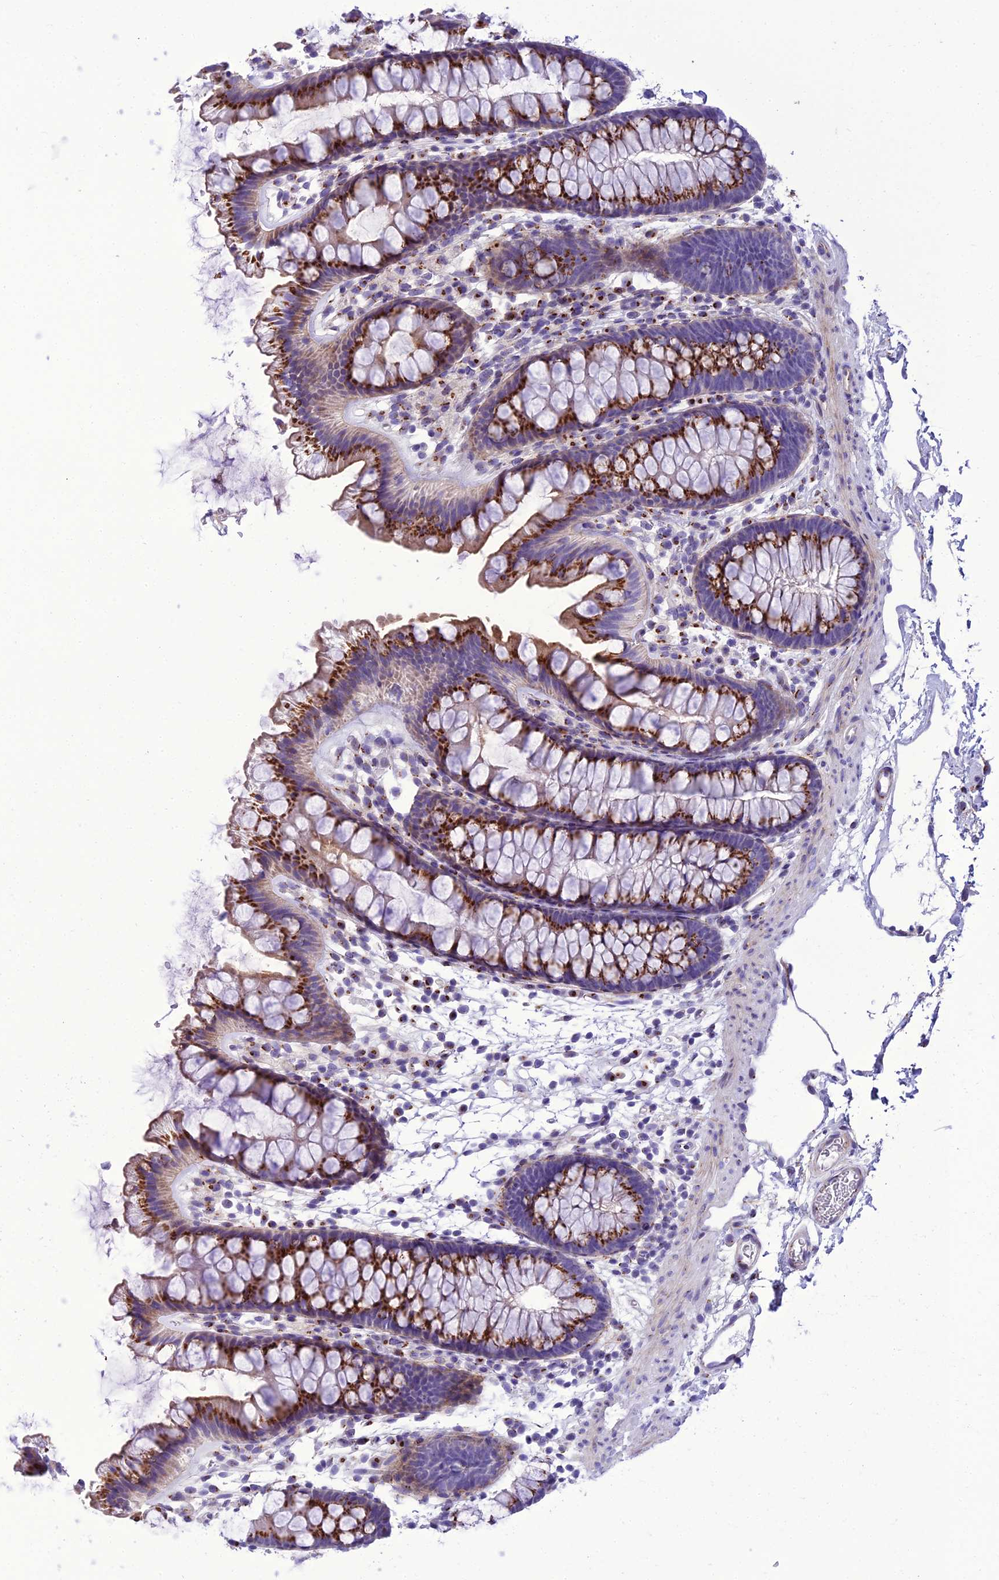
{"staining": {"intensity": "negative", "quantity": "none", "location": "none"}, "tissue": "colon", "cell_type": "Endothelial cells", "image_type": "normal", "snomed": [{"axis": "morphology", "description": "Normal tissue, NOS"}, {"axis": "topography", "description": "Colon"}], "caption": "Immunohistochemistry of unremarkable colon demonstrates no staining in endothelial cells.", "gene": "GOLM2", "patient": {"sex": "female", "age": 62}}